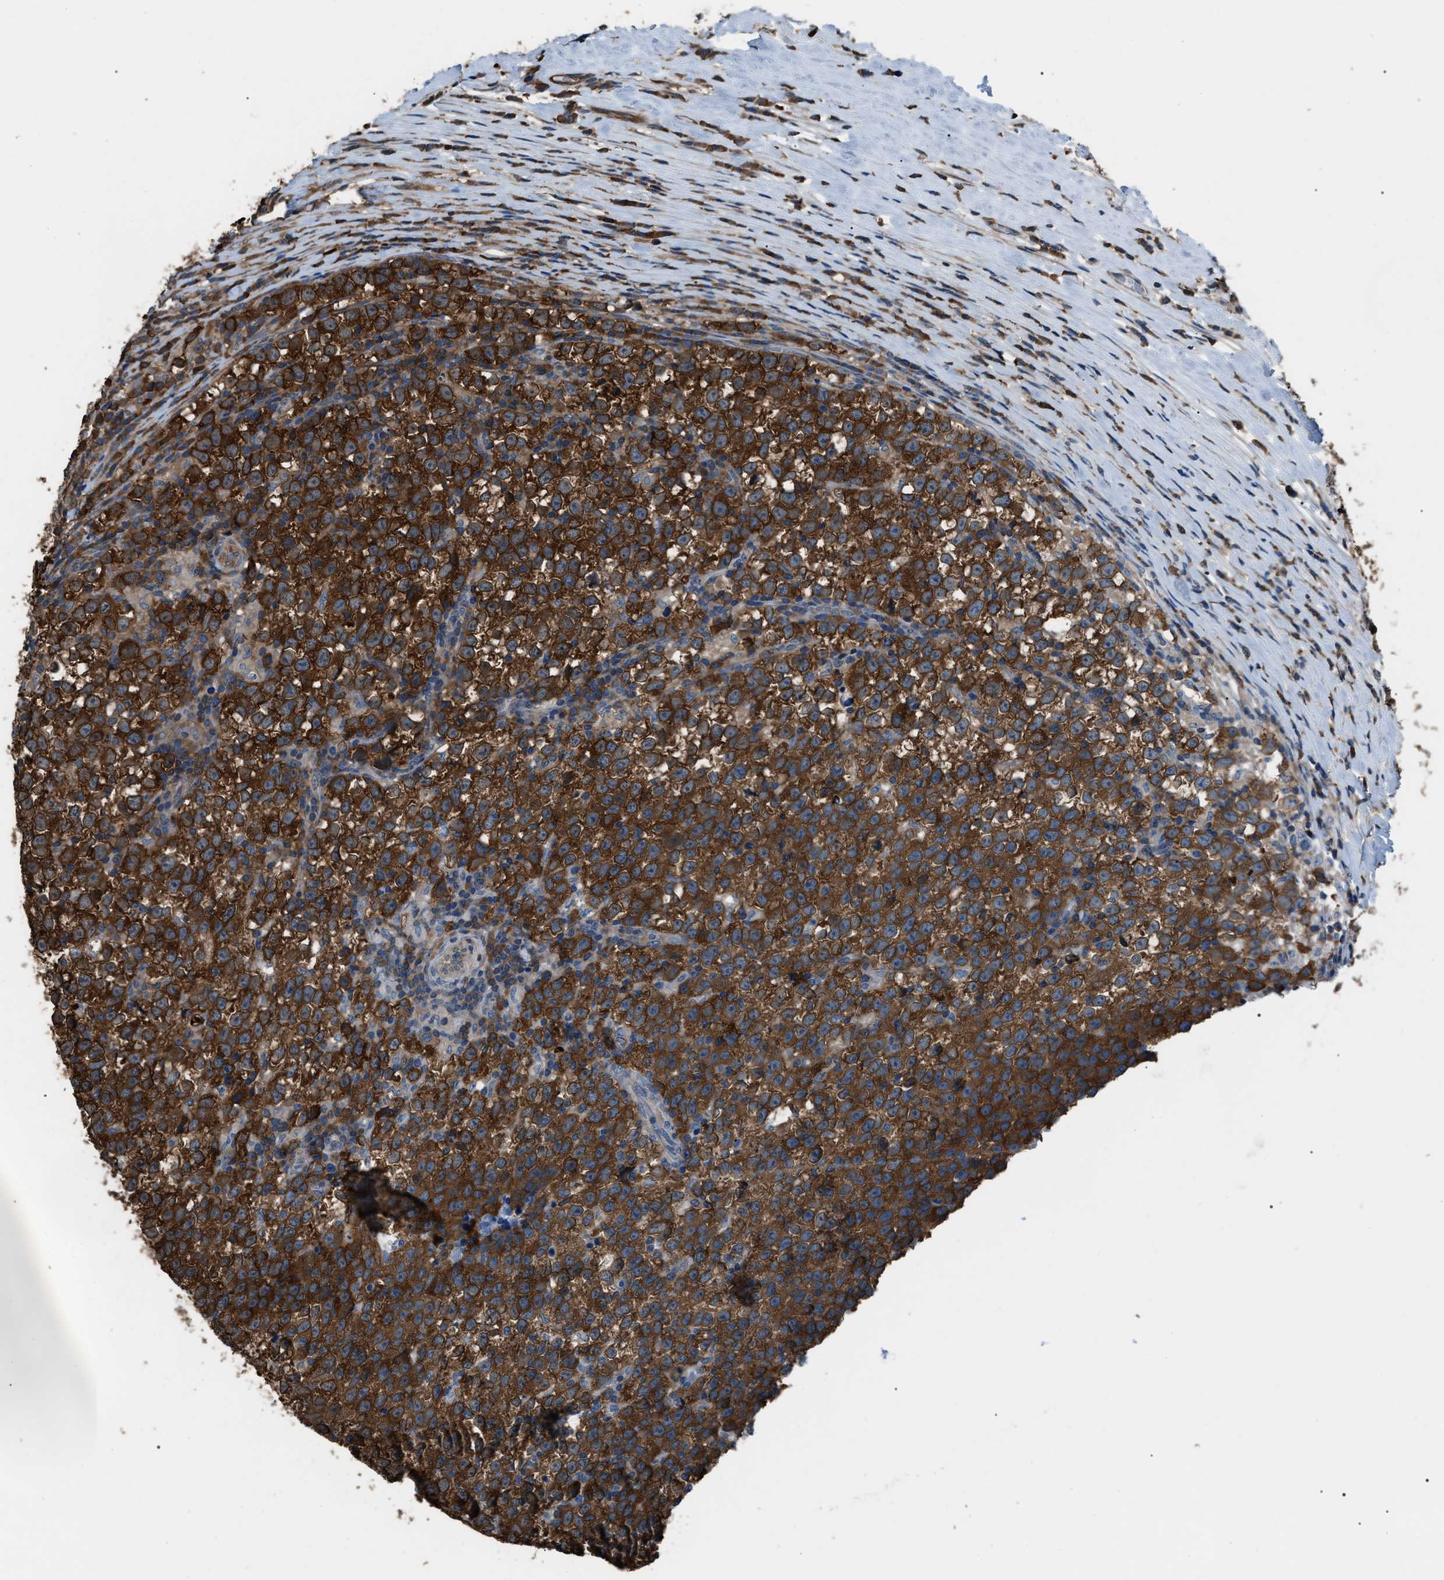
{"staining": {"intensity": "strong", "quantity": ">75%", "location": "cytoplasmic/membranous"}, "tissue": "testis cancer", "cell_type": "Tumor cells", "image_type": "cancer", "snomed": [{"axis": "morphology", "description": "Normal tissue, NOS"}, {"axis": "morphology", "description": "Seminoma, NOS"}, {"axis": "topography", "description": "Testis"}], "caption": "Human testis cancer stained with a brown dye reveals strong cytoplasmic/membranous positive positivity in about >75% of tumor cells.", "gene": "PDCD5", "patient": {"sex": "male", "age": 43}}